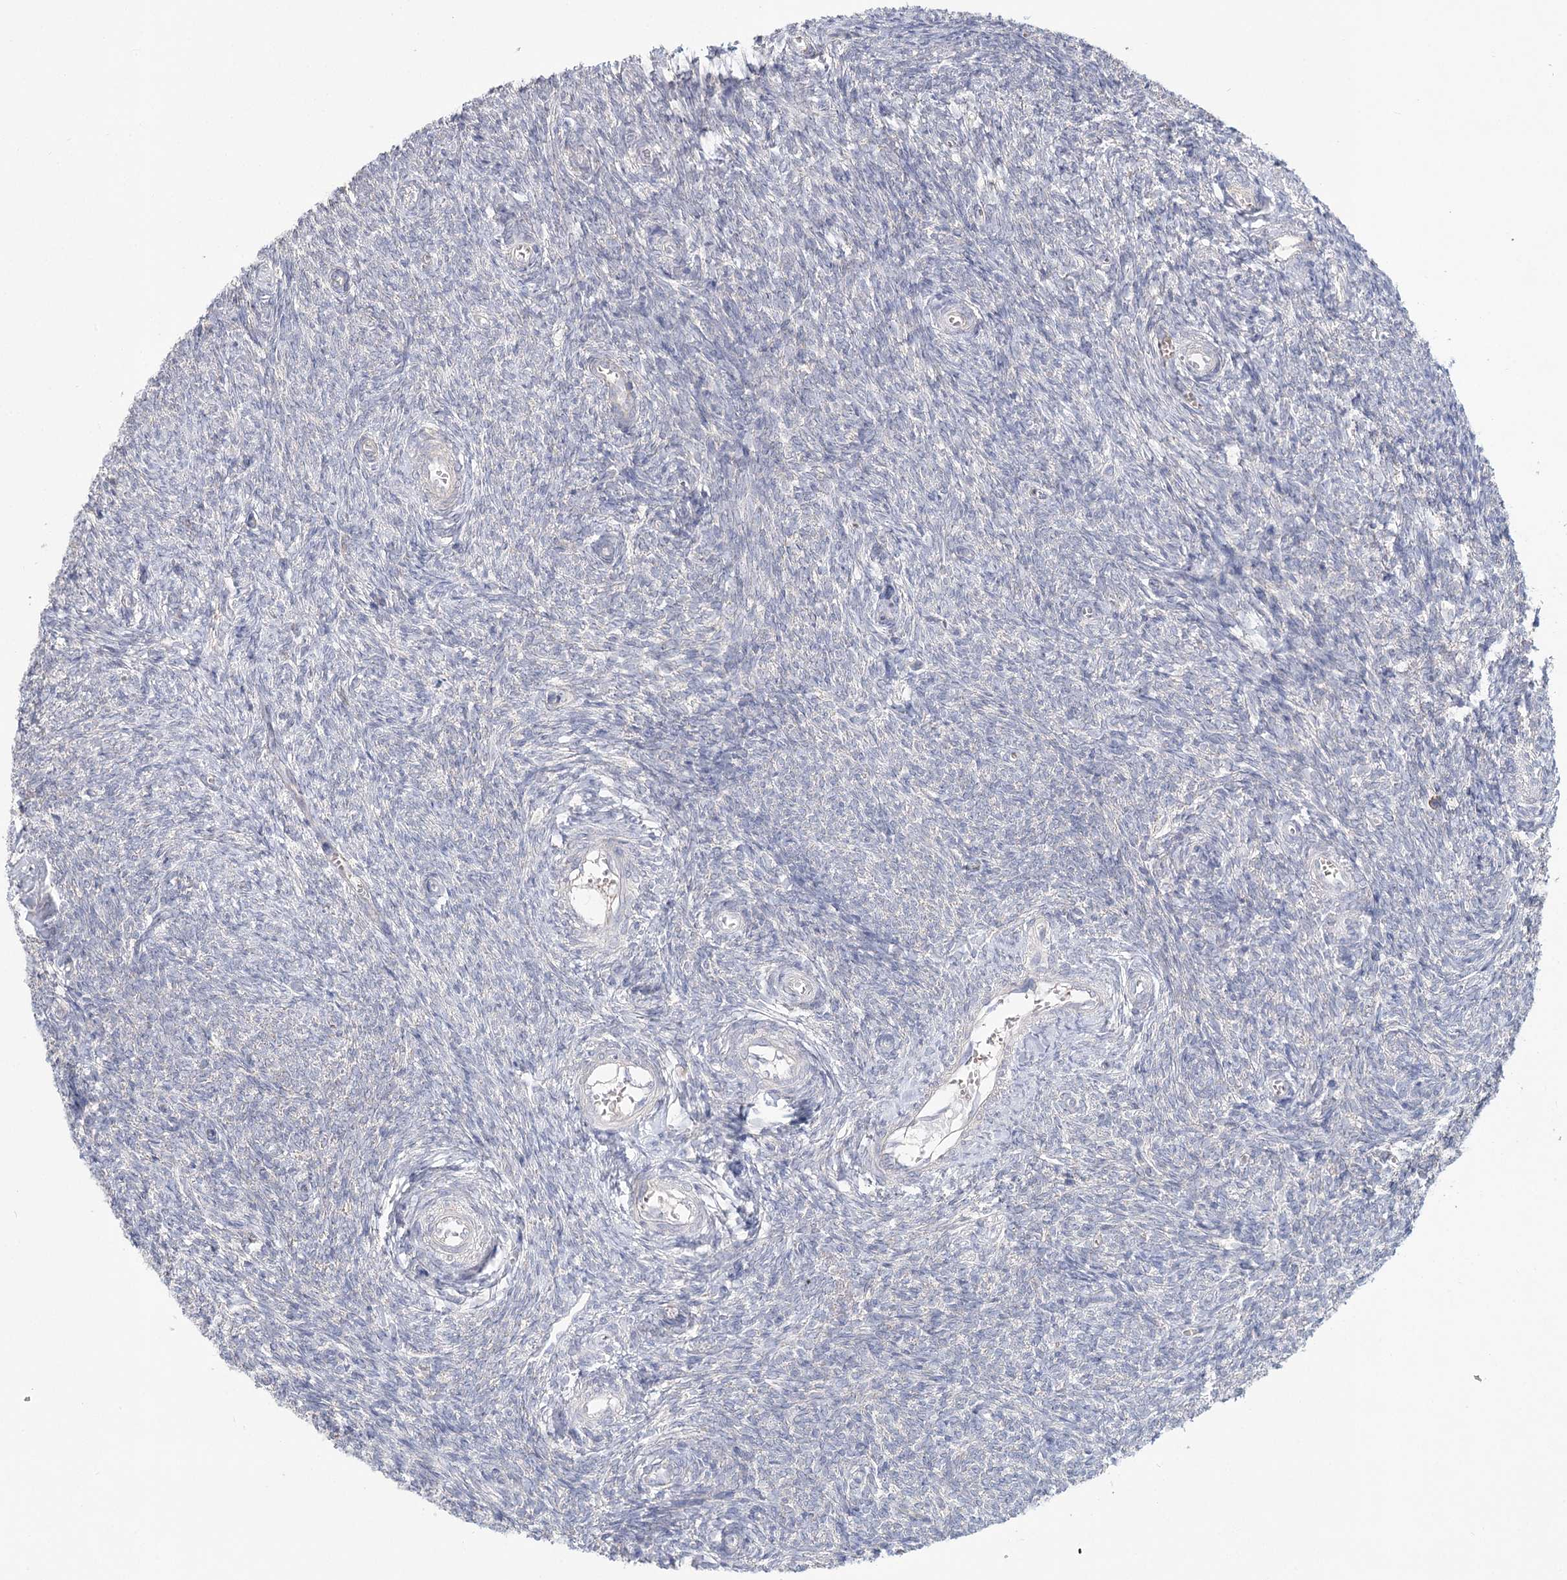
{"staining": {"intensity": "negative", "quantity": "none", "location": "none"}, "tissue": "ovary", "cell_type": "Ovarian stroma cells", "image_type": "normal", "snomed": [{"axis": "morphology", "description": "Normal tissue, NOS"}, {"axis": "topography", "description": "Ovary"}], "caption": "Human ovary stained for a protein using IHC demonstrates no staining in ovarian stroma cells.", "gene": "ARHGAP44", "patient": {"sex": "female", "age": 44}}